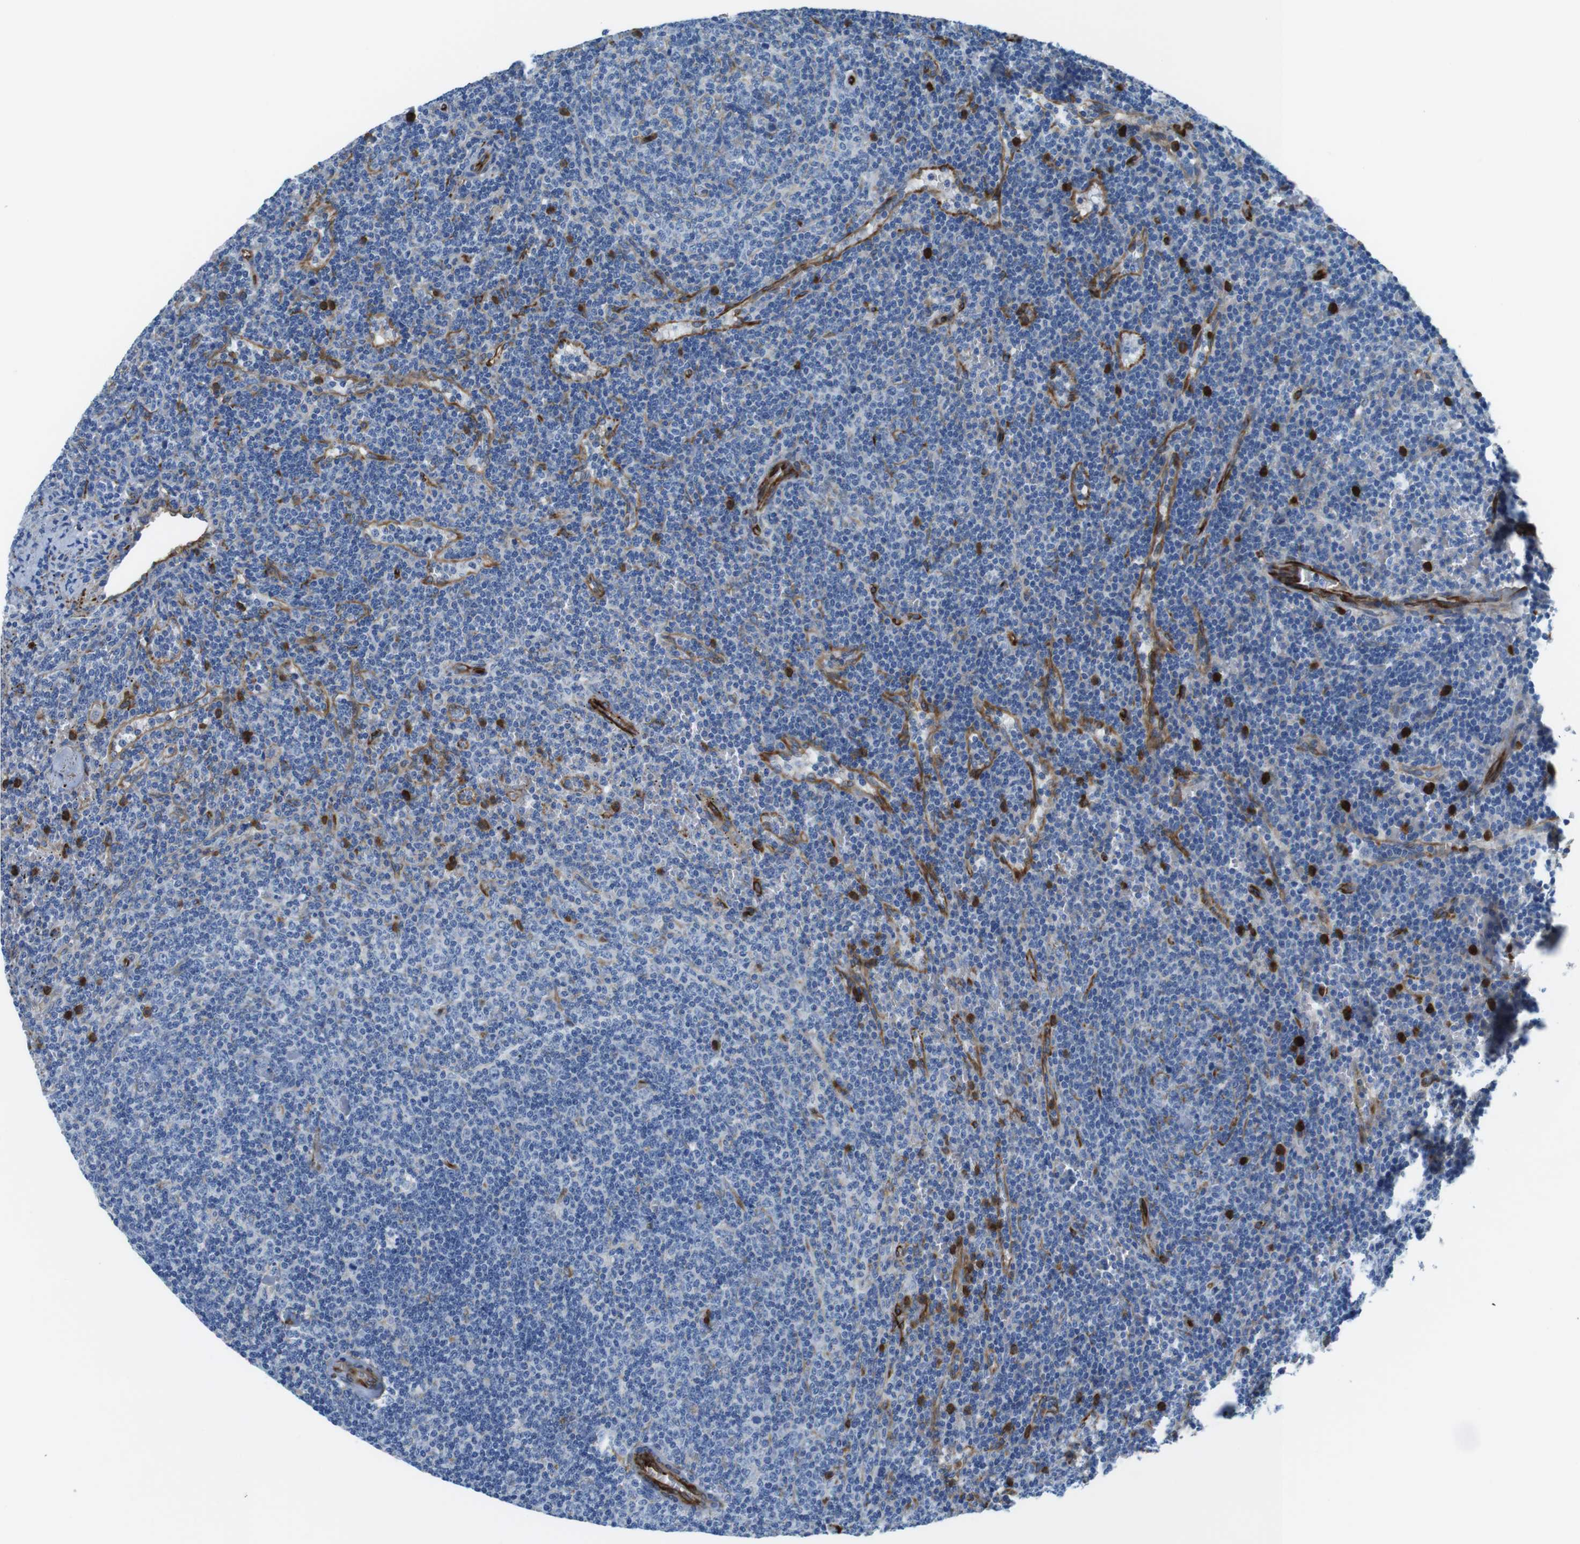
{"staining": {"intensity": "negative", "quantity": "none", "location": "none"}, "tissue": "lymphoma", "cell_type": "Tumor cells", "image_type": "cancer", "snomed": [{"axis": "morphology", "description": "Malignant lymphoma, non-Hodgkin's type, Low grade"}, {"axis": "topography", "description": "Spleen"}], "caption": "High power microscopy image of an immunohistochemistry histopathology image of malignant lymphoma, non-Hodgkin's type (low-grade), revealing no significant staining in tumor cells.", "gene": "EMP2", "patient": {"sex": "female", "age": 50}}